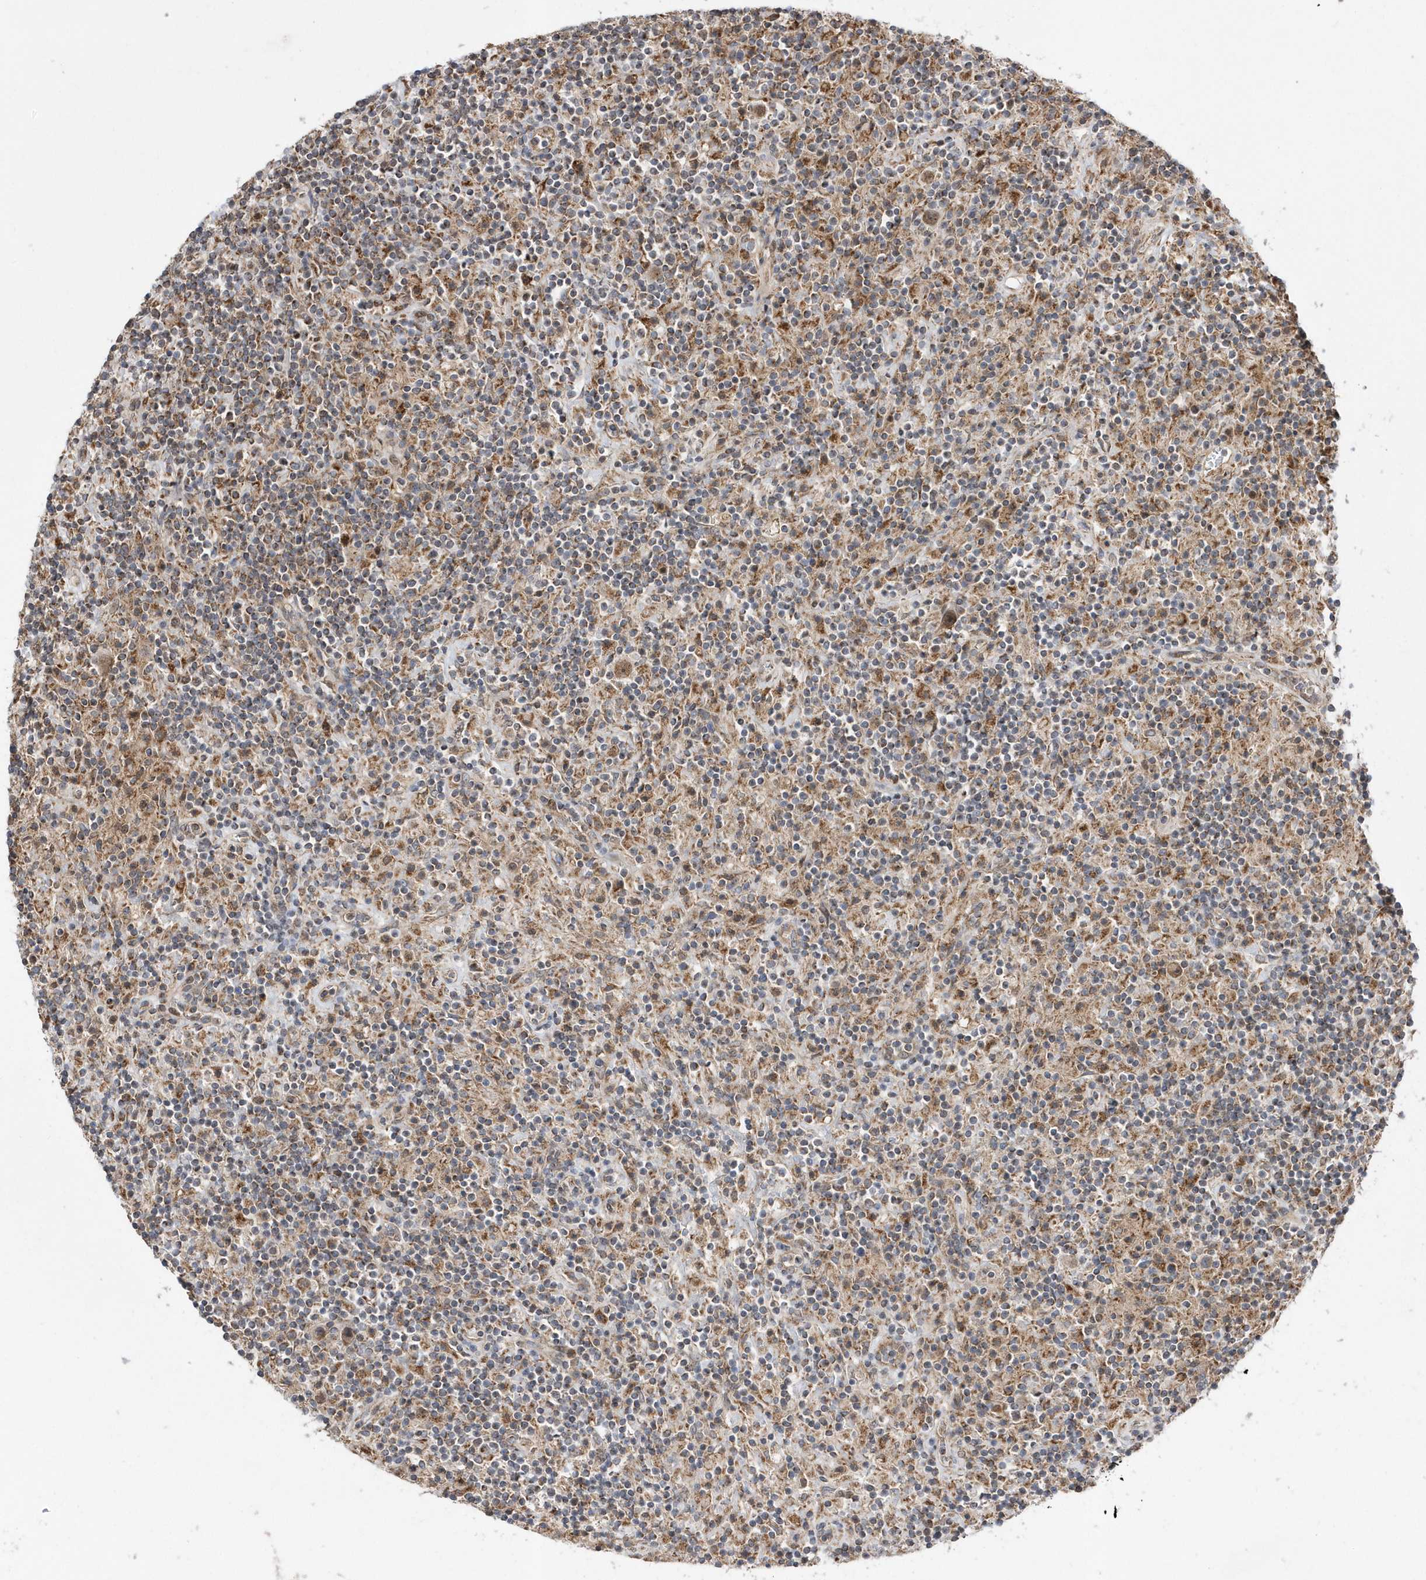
{"staining": {"intensity": "weak", "quantity": ">75%", "location": "cytoplasmic/membranous"}, "tissue": "lymphoma", "cell_type": "Tumor cells", "image_type": "cancer", "snomed": [{"axis": "morphology", "description": "Hodgkin's disease, NOS"}, {"axis": "topography", "description": "Lymph node"}], "caption": "A brown stain labels weak cytoplasmic/membranous staining of a protein in human Hodgkin's disease tumor cells.", "gene": "DALRD3", "patient": {"sex": "male", "age": 70}}